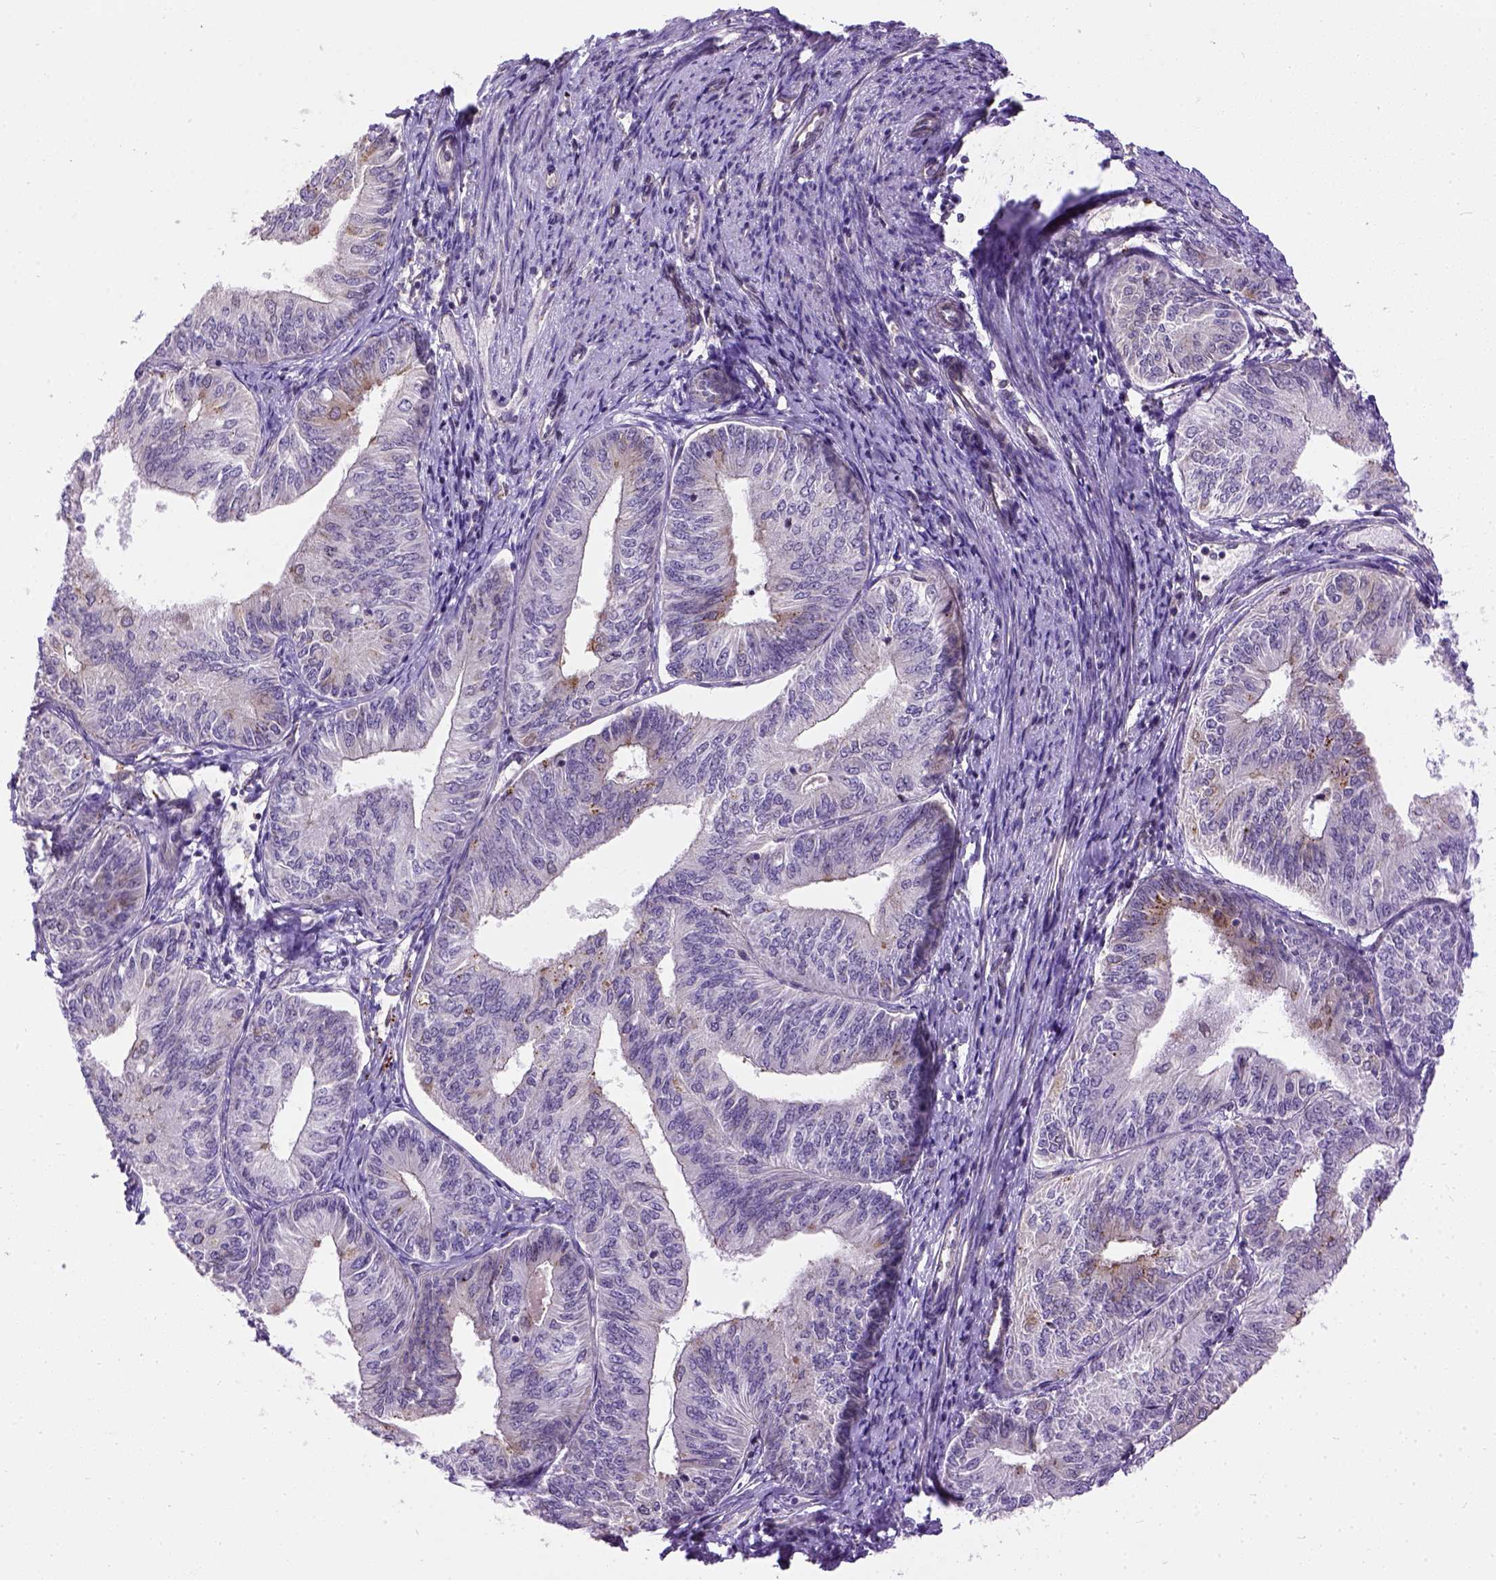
{"staining": {"intensity": "negative", "quantity": "none", "location": "none"}, "tissue": "endometrial cancer", "cell_type": "Tumor cells", "image_type": "cancer", "snomed": [{"axis": "morphology", "description": "Adenocarcinoma, NOS"}, {"axis": "topography", "description": "Endometrium"}], "caption": "High magnification brightfield microscopy of endometrial cancer stained with DAB (3,3'-diaminobenzidine) (brown) and counterstained with hematoxylin (blue): tumor cells show no significant positivity.", "gene": "KAZN", "patient": {"sex": "female", "age": 58}}